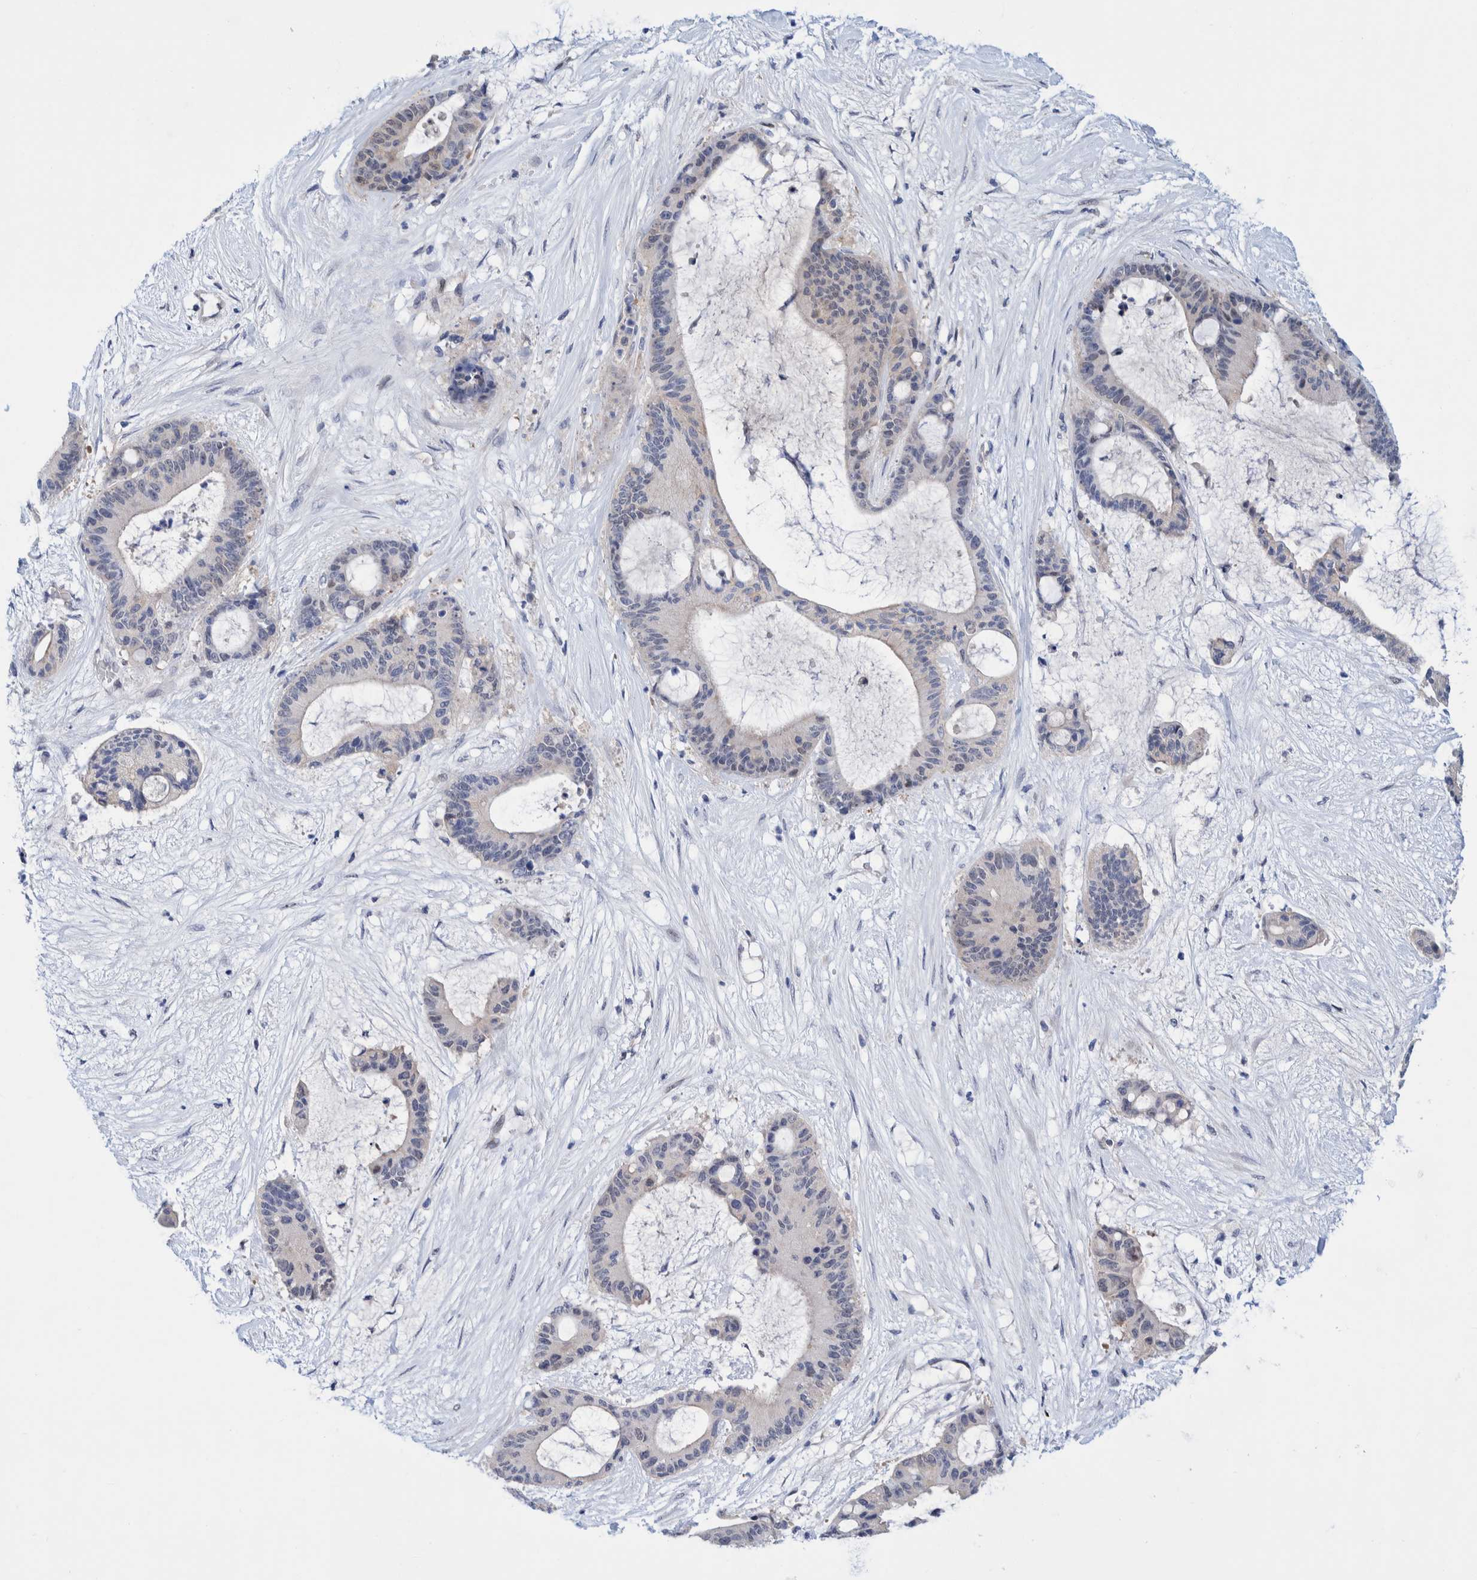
{"staining": {"intensity": "weak", "quantity": "<25%", "location": "nuclear"}, "tissue": "liver cancer", "cell_type": "Tumor cells", "image_type": "cancer", "snomed": [{"axis": "morphology", "description": "Cholangiocarcinoma"}, {"axis": "topography", "description": "Liver"}], "caption": "The immunohistochemistry micrograph has no significant staining in tumor cells of liver cholangiocarcinoma tissue. The staining is performed using DAB (3,3'-diaminobenzidine) brown chromogen with nuclei counter-stained in using hematoxylin.", "gene": "PFAS", "patient": {"sex": "female", "age": 73}}